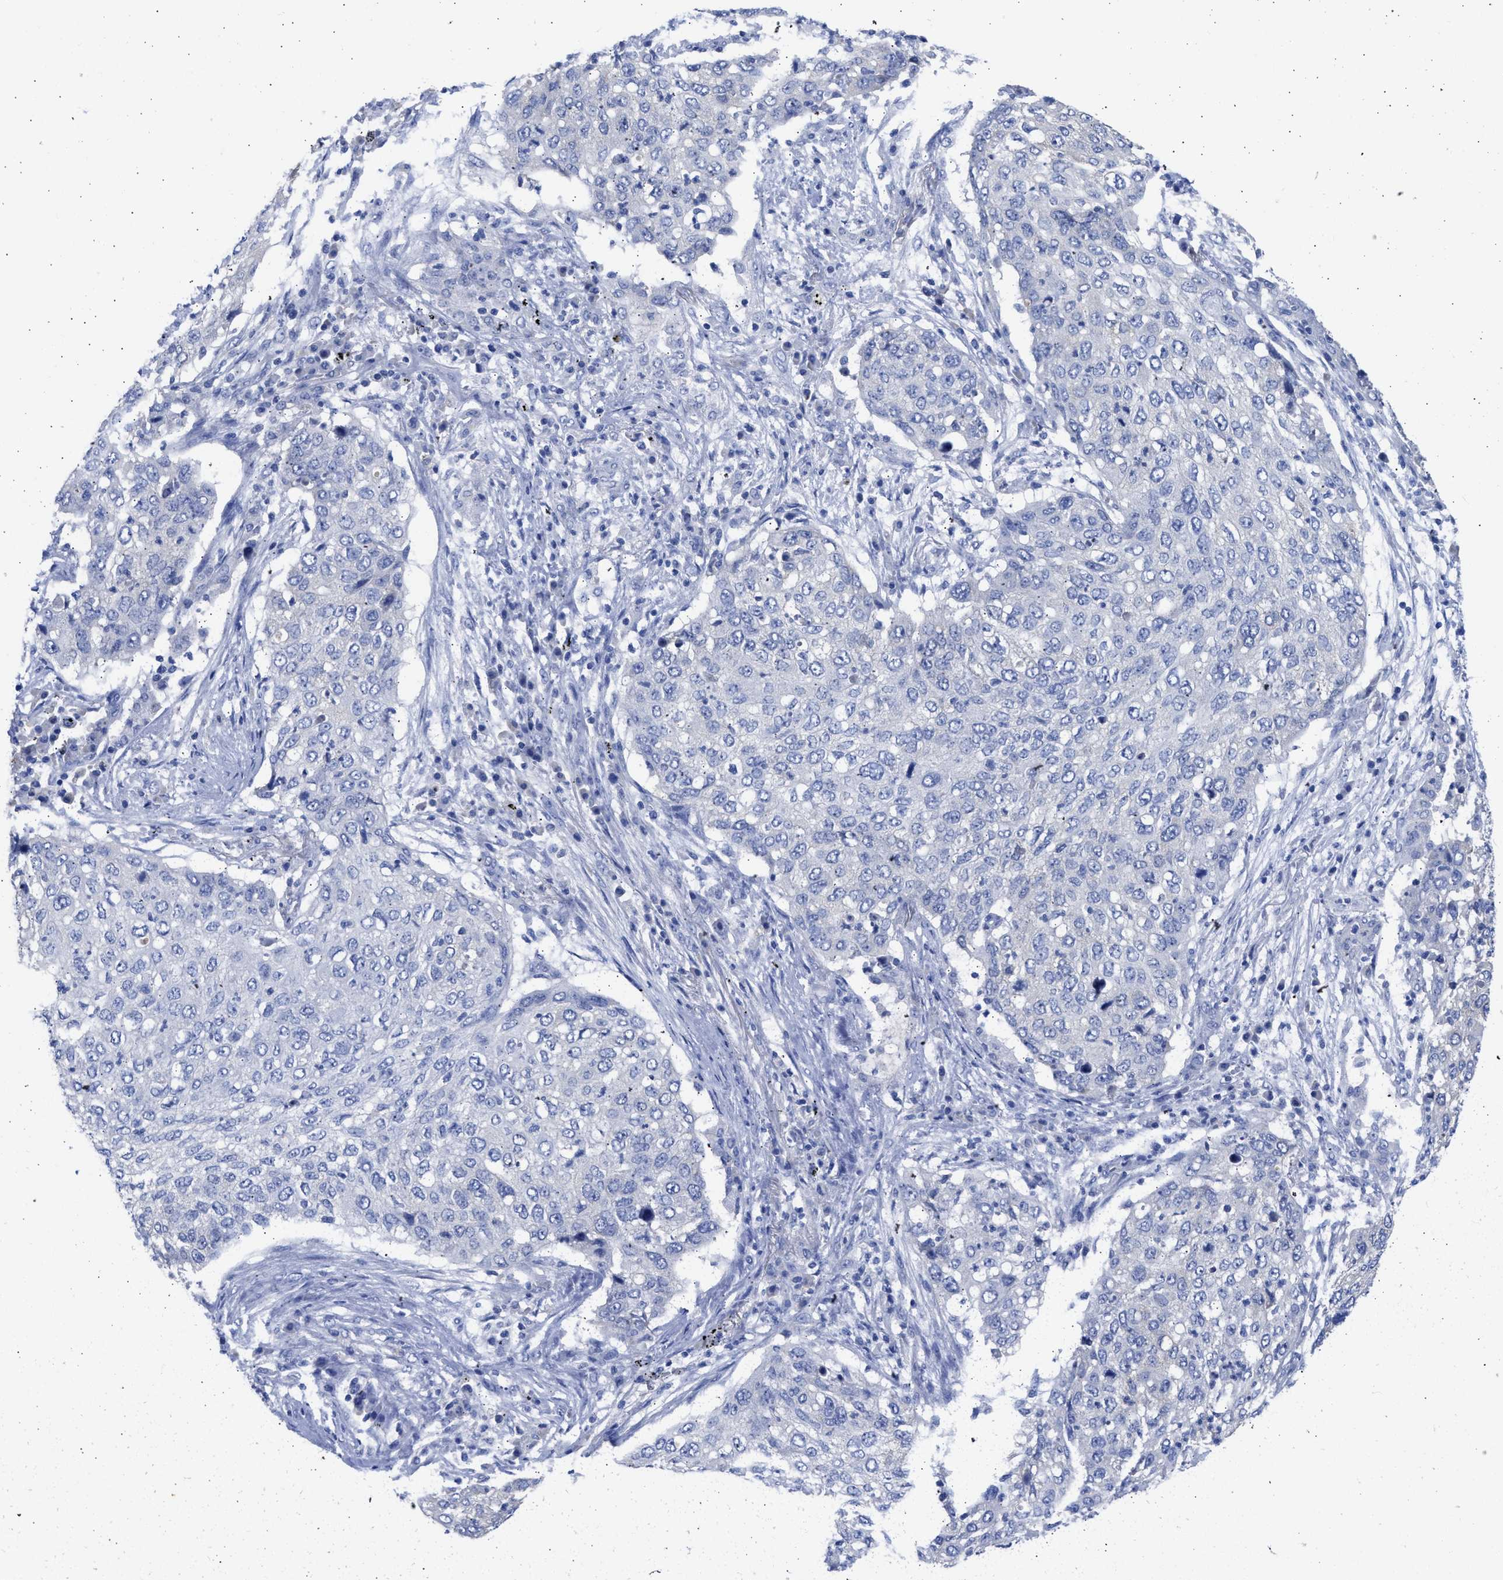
{"staining": {"intensity": "negative", "quantity": "none", "location": "none"}, "tissue": "lung cancer", "cell_type": "Tumor cells", "image_type": "cancer", "snomed": [{"axis": "morphology", "description": "Squamous cell carcinoma, NOS"}, {"axis": "topography", "description": "Lung"}], "caption": "High magnification brightfield microscopy of lung squamous cell carcinoma stained with DAB (brown) and counterstained with hematoxylin (blue): tumor cells show no significant expression. (Immunohistochemistry (ihc), brightfield microscopy, high magnification).", "gene": "RSPH1", "patient": {"sex": "female", "age": 63}}